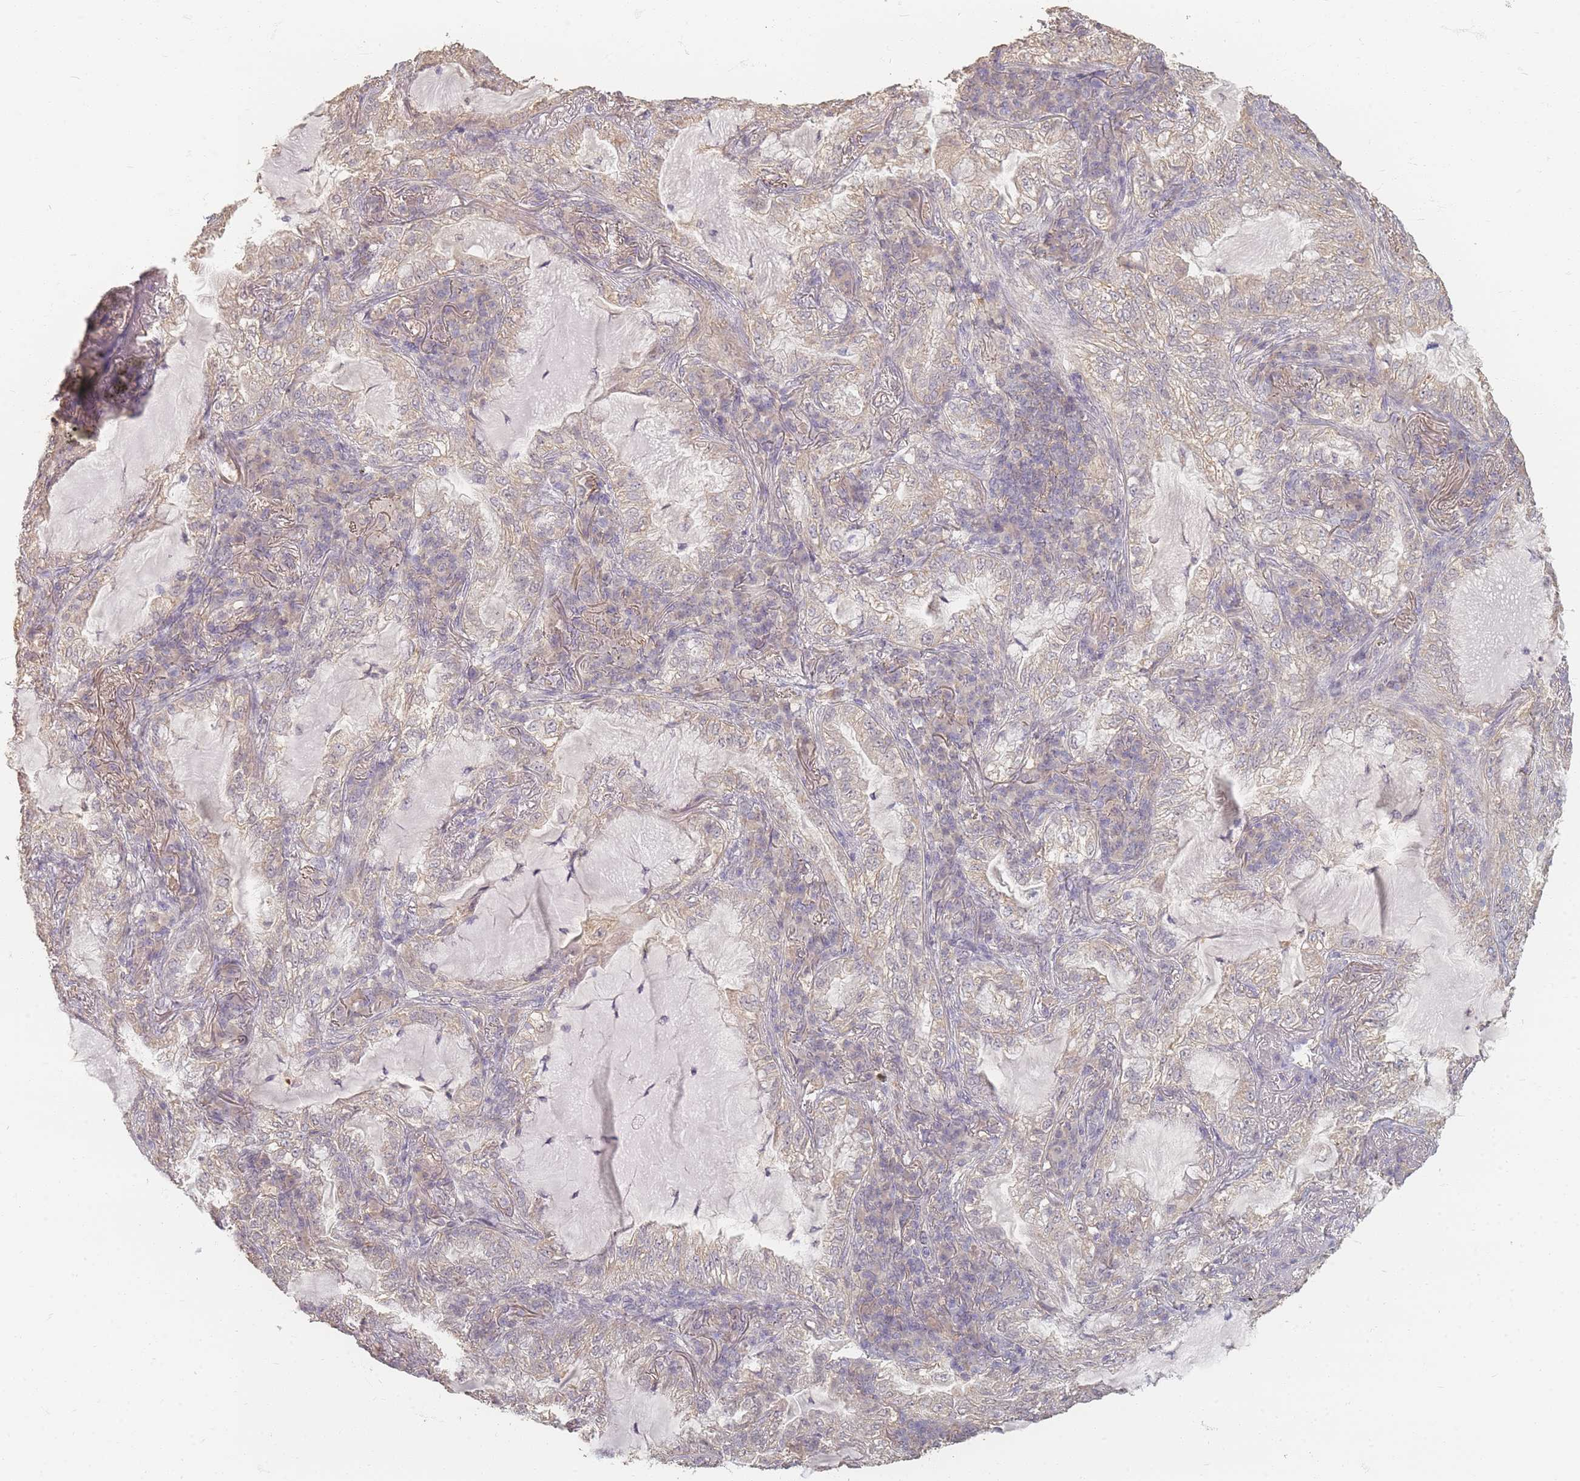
{"staining": {"intensity": "negative", "quantity": "none", "location": "none"}, "tissue": "lung cancer", "cell_type": "Tumor cells", "image_type": "cancer", "snomed": [{"axis": "morphology", "description": "Adenocarcinoma, NOS"}, {"axis": "topography", "description": "Lung"}], "caption": "Immunohistochemical staining of human lung cancer exhibits no significant expression in tumor cells.", "gene": "RFTN1", "patient": {"sex": "female", "age": 73}}